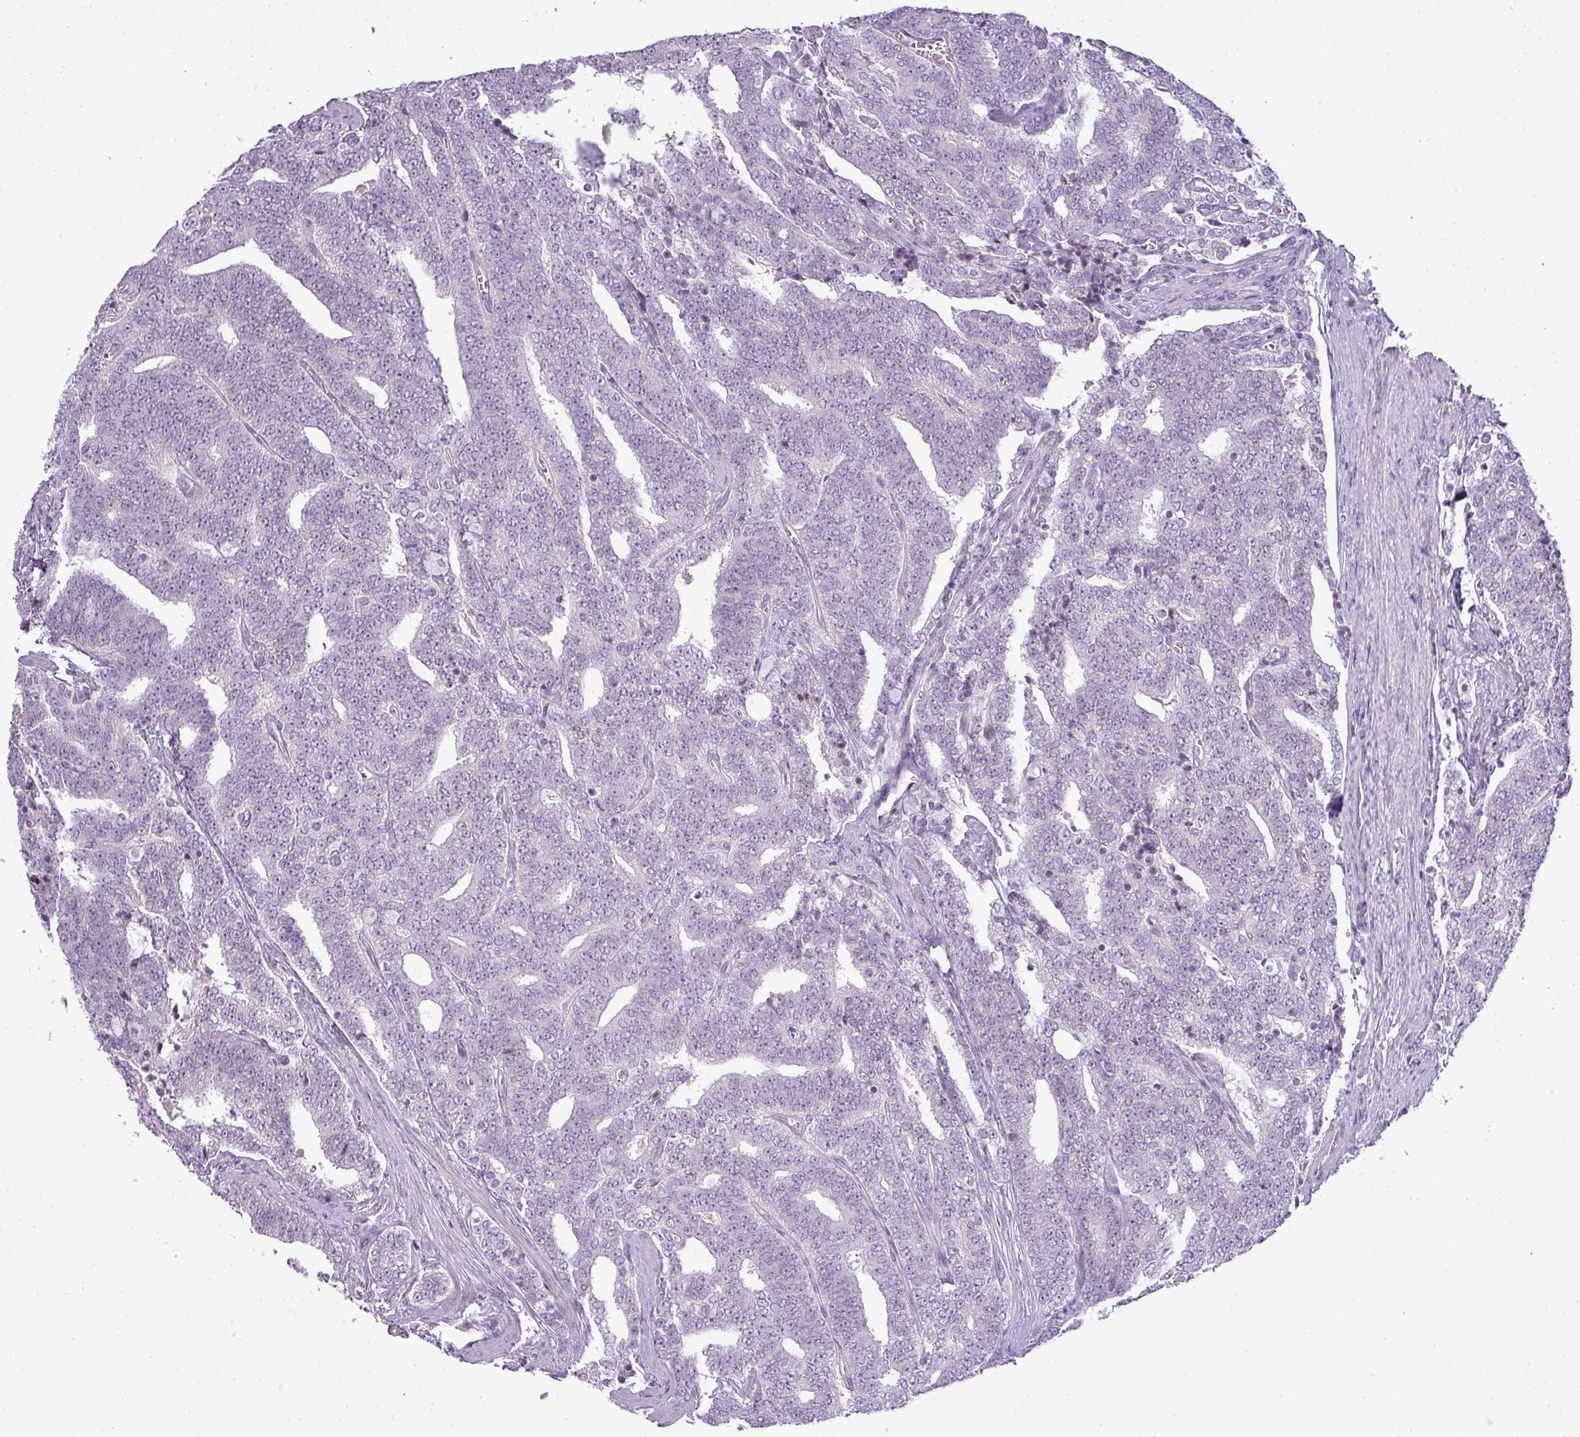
{"staining": {"intensity": "negative", "quantity": "none", "location": "none"}, "tissue": "prostate cancer", "cell_type": "Tumor cells", "image_type": "cancer", "snomed": [{"axis": "morphology", "description": "Adenocarcinoma, High grade"}, {"axis": "topography", "description": "Prostate and seminal vesicle, NOS"}], "caption": "The histopathology image reveals no staining of tumor cells in prostate adenocarcinoma (high-grade).", "gene": "C4B", "patient": {"sex": "male", "age": 67}}